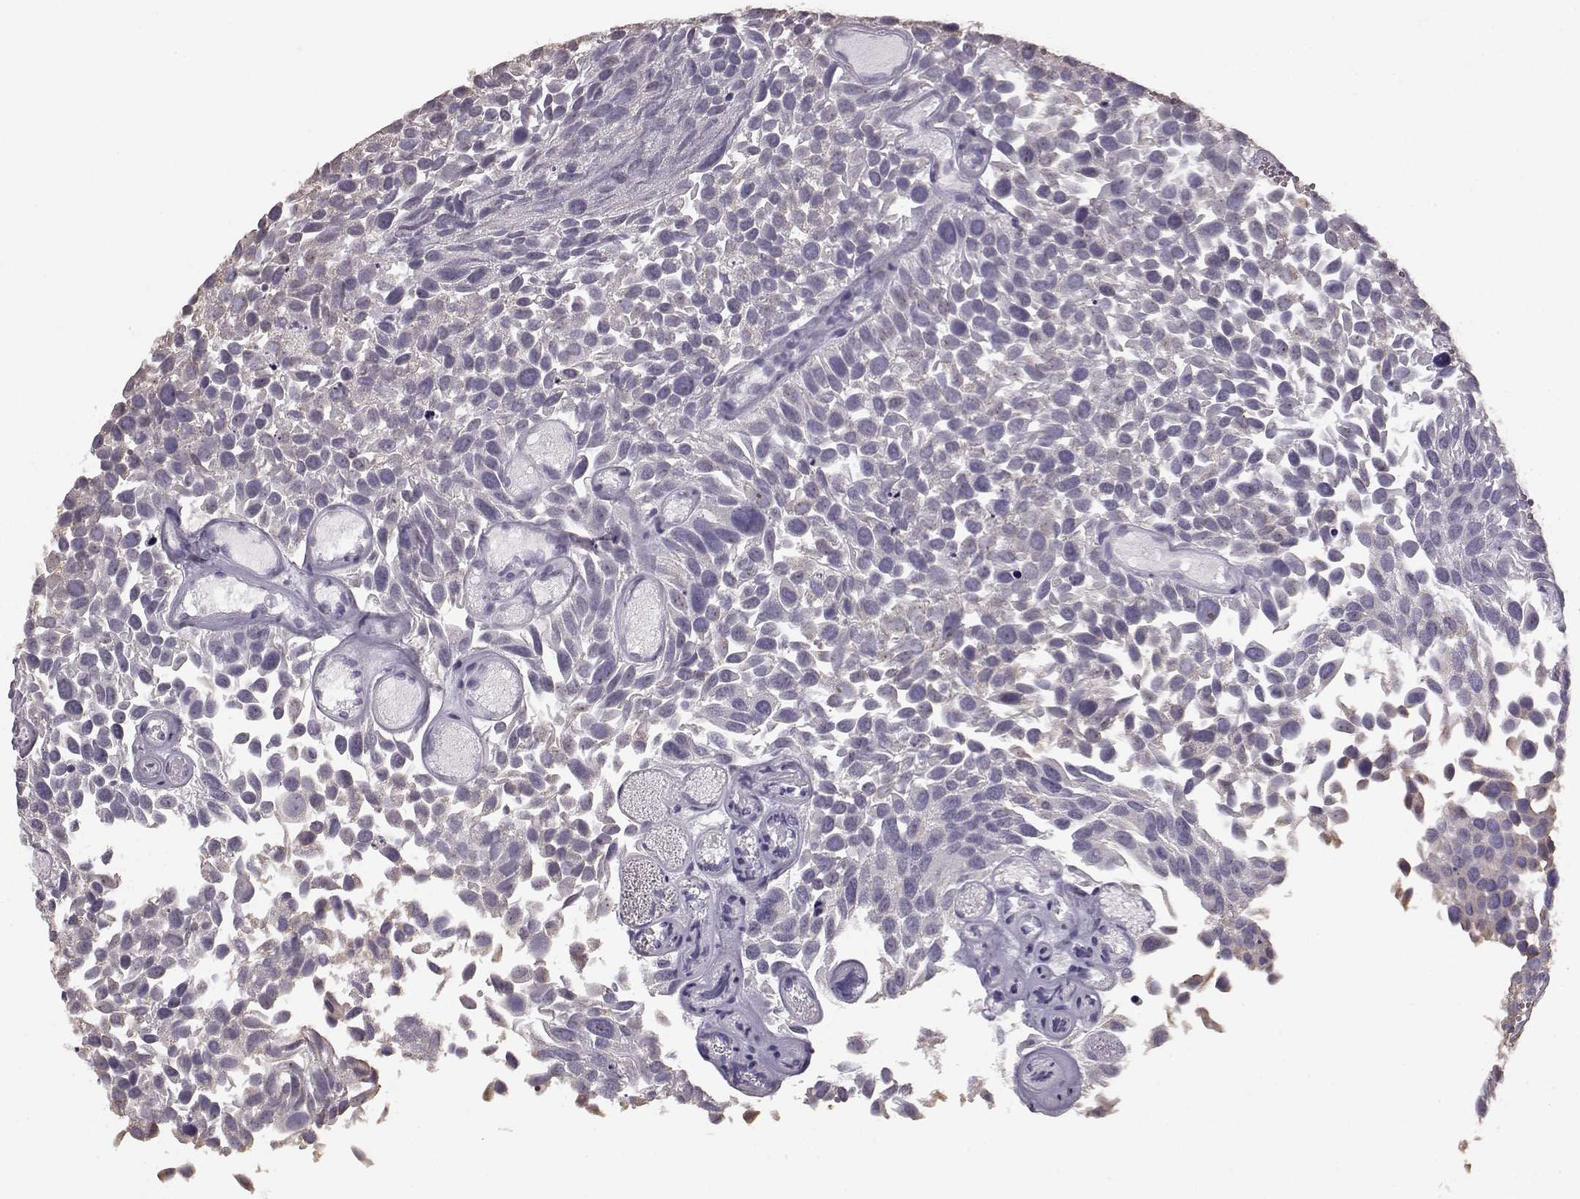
{"staining": {"intensity": "negative", "quantity": "none", "location": "none"}, "tissue": "urothelial cancer", "cell_type": "Tumor cells", "image_type": "cancer", "snomed": [{"axis": "morphology", "description": "Urothelial carcinoma, Low grade"}, {"axis": "topography", "description": "Urinary bladder"}], "caption": "Micrograph shows no significant protein staining in tumor cells of low-grade urothelial carcinoma. The staining is performed using DAB (3,3'-diaminobenzidine) brown chromogen with nuclei counter-stained in using hematoxylin.", "gene": "GABRG3", "patient": {"sex": "female", "age": 69}}